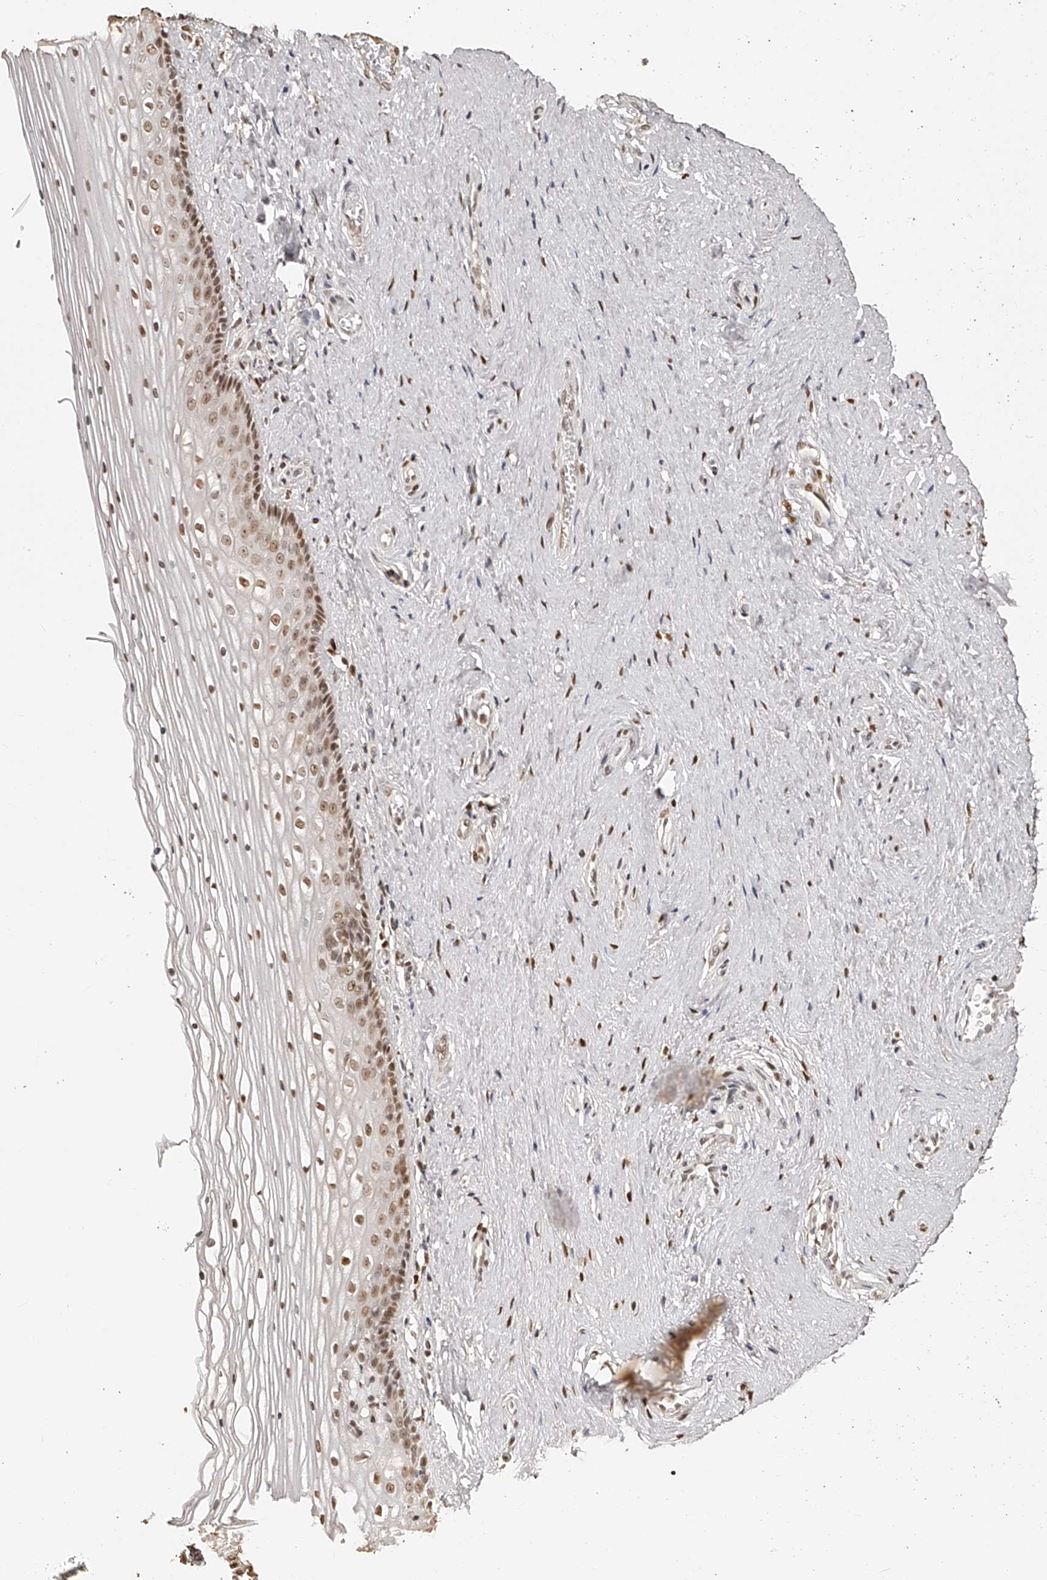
{"staining": {"intensity": "moderate", "quantity": ">75%", "location": "nuclear"}, "tissue": "vagina", "cell_type": "Squamous epithelial cells", "image_type": "normal", "snomed": [{"axis": "morphology", "description": "Normal tissue, NOS"}, {"axis": "topography", "description": "Vagina"}], "caption": "High-magnification brightfield microscopy of benign vagina stained with DAB (3,3'-diaminobenzidine) (brown) and counterstained with hematoxylin (blue). squamous epithelial cells exhibit moderate nuclear expression is identified in approximately>75% of cells. The staining was performed using DAB (3,3'-diaminobenzidine) to visualize the protein expression in brown, while the nuclei were stained in blue with hematoxylin (Magnification: 20x).", "gene": "ZNF503", "patient": {"sex": "female", "age": 46}}